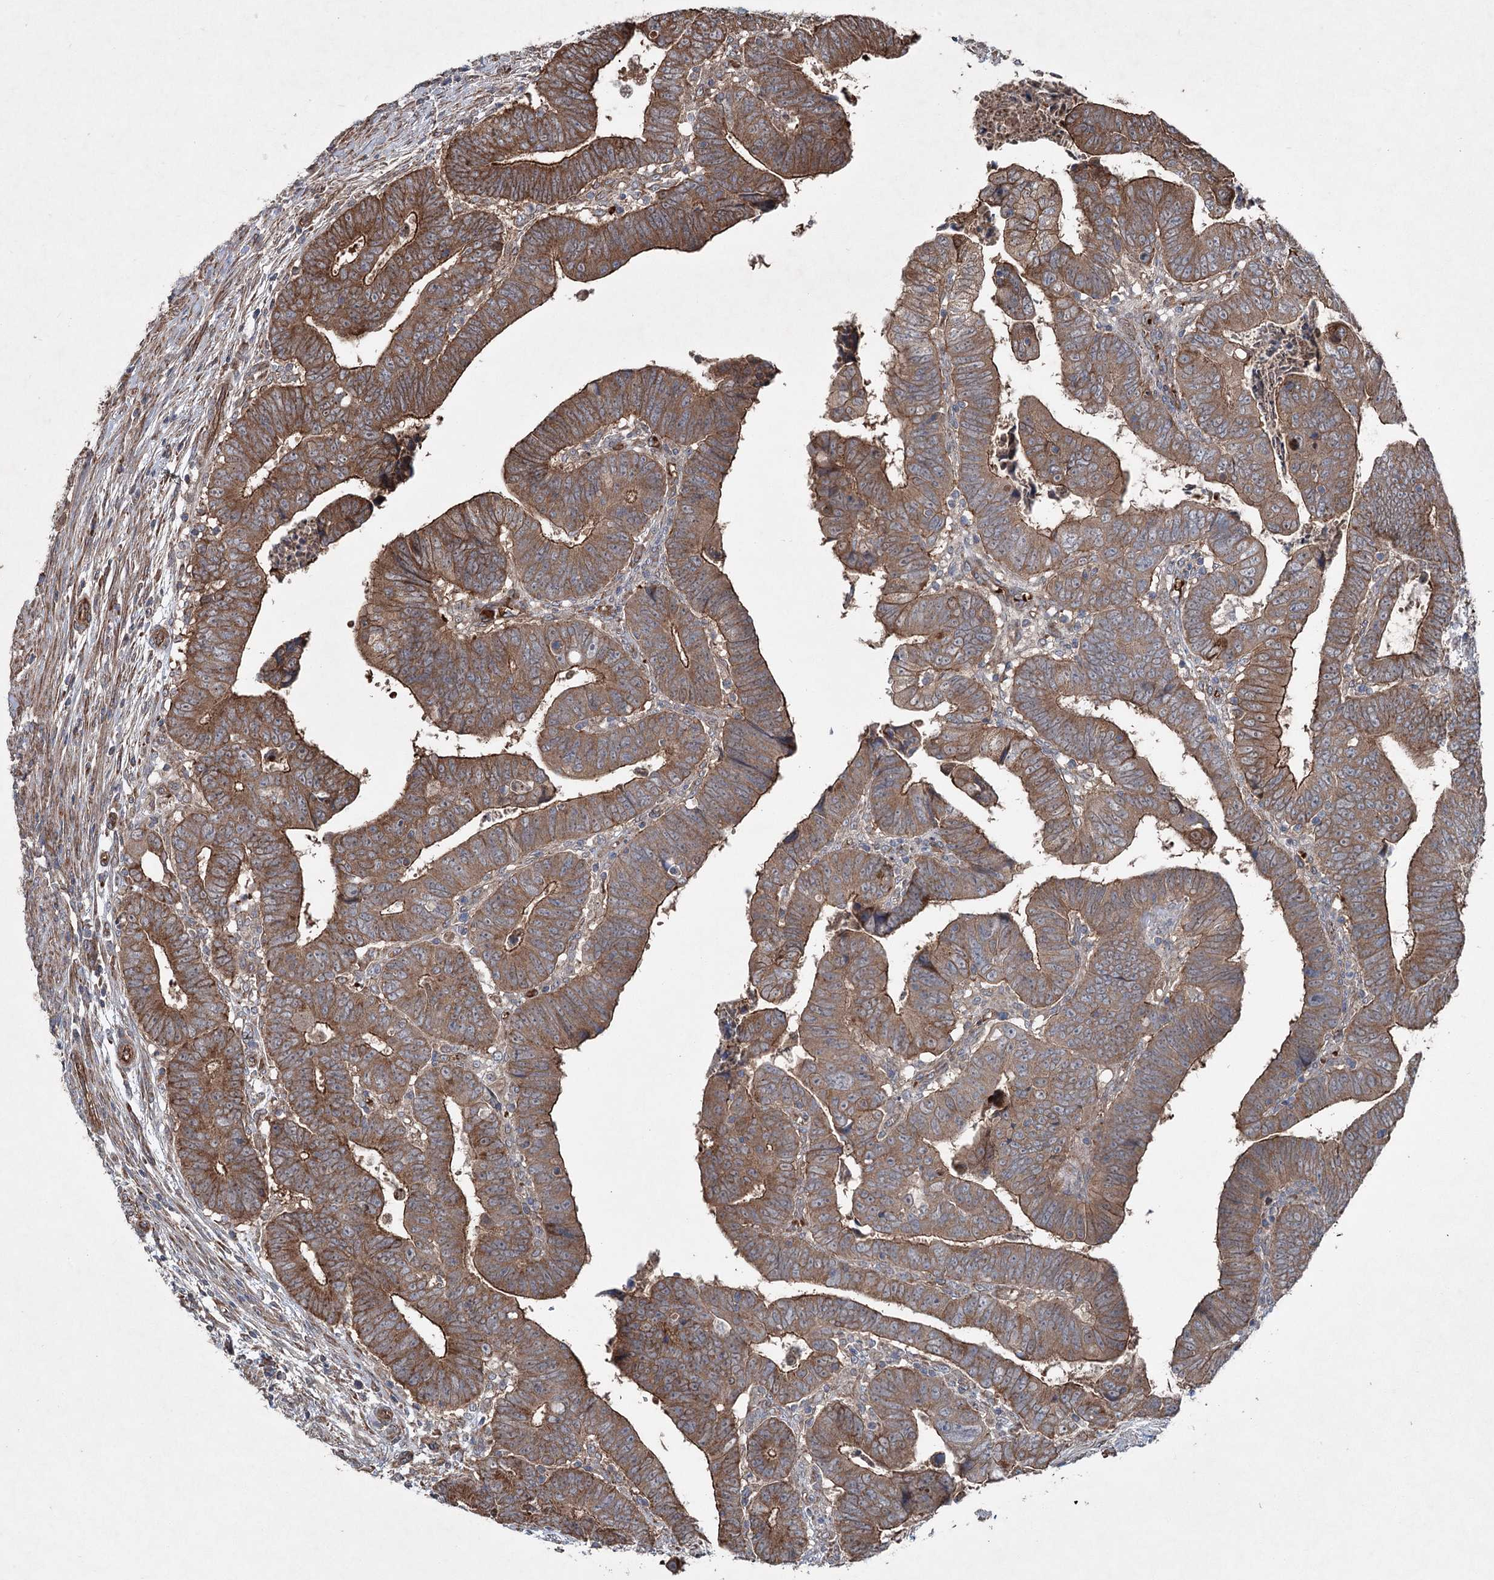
{"staining": {"intensity": "moderate", "quantity": ">75%", "location": "cytoplasmic/membranous"}, "tissue": "colorectal cancer", "cell_type": "Tumor cells", "image_type": "cancer", "snomed": [{"axis": "morphology", "description": "Normal tissue, NOS"}, {"axis": "morphology", "description": "Adenocarcinoma, NOS"}, {"axis": "topography", "description": "Rectum"}], "caption": "Moderate cytoplasmic/membranous protein staining is present in approximately >75% of tumor cells in adenocarcinoma (colorectal).", "gene": "SERINC5", "patient": {"sex": "female", "age": 65}}